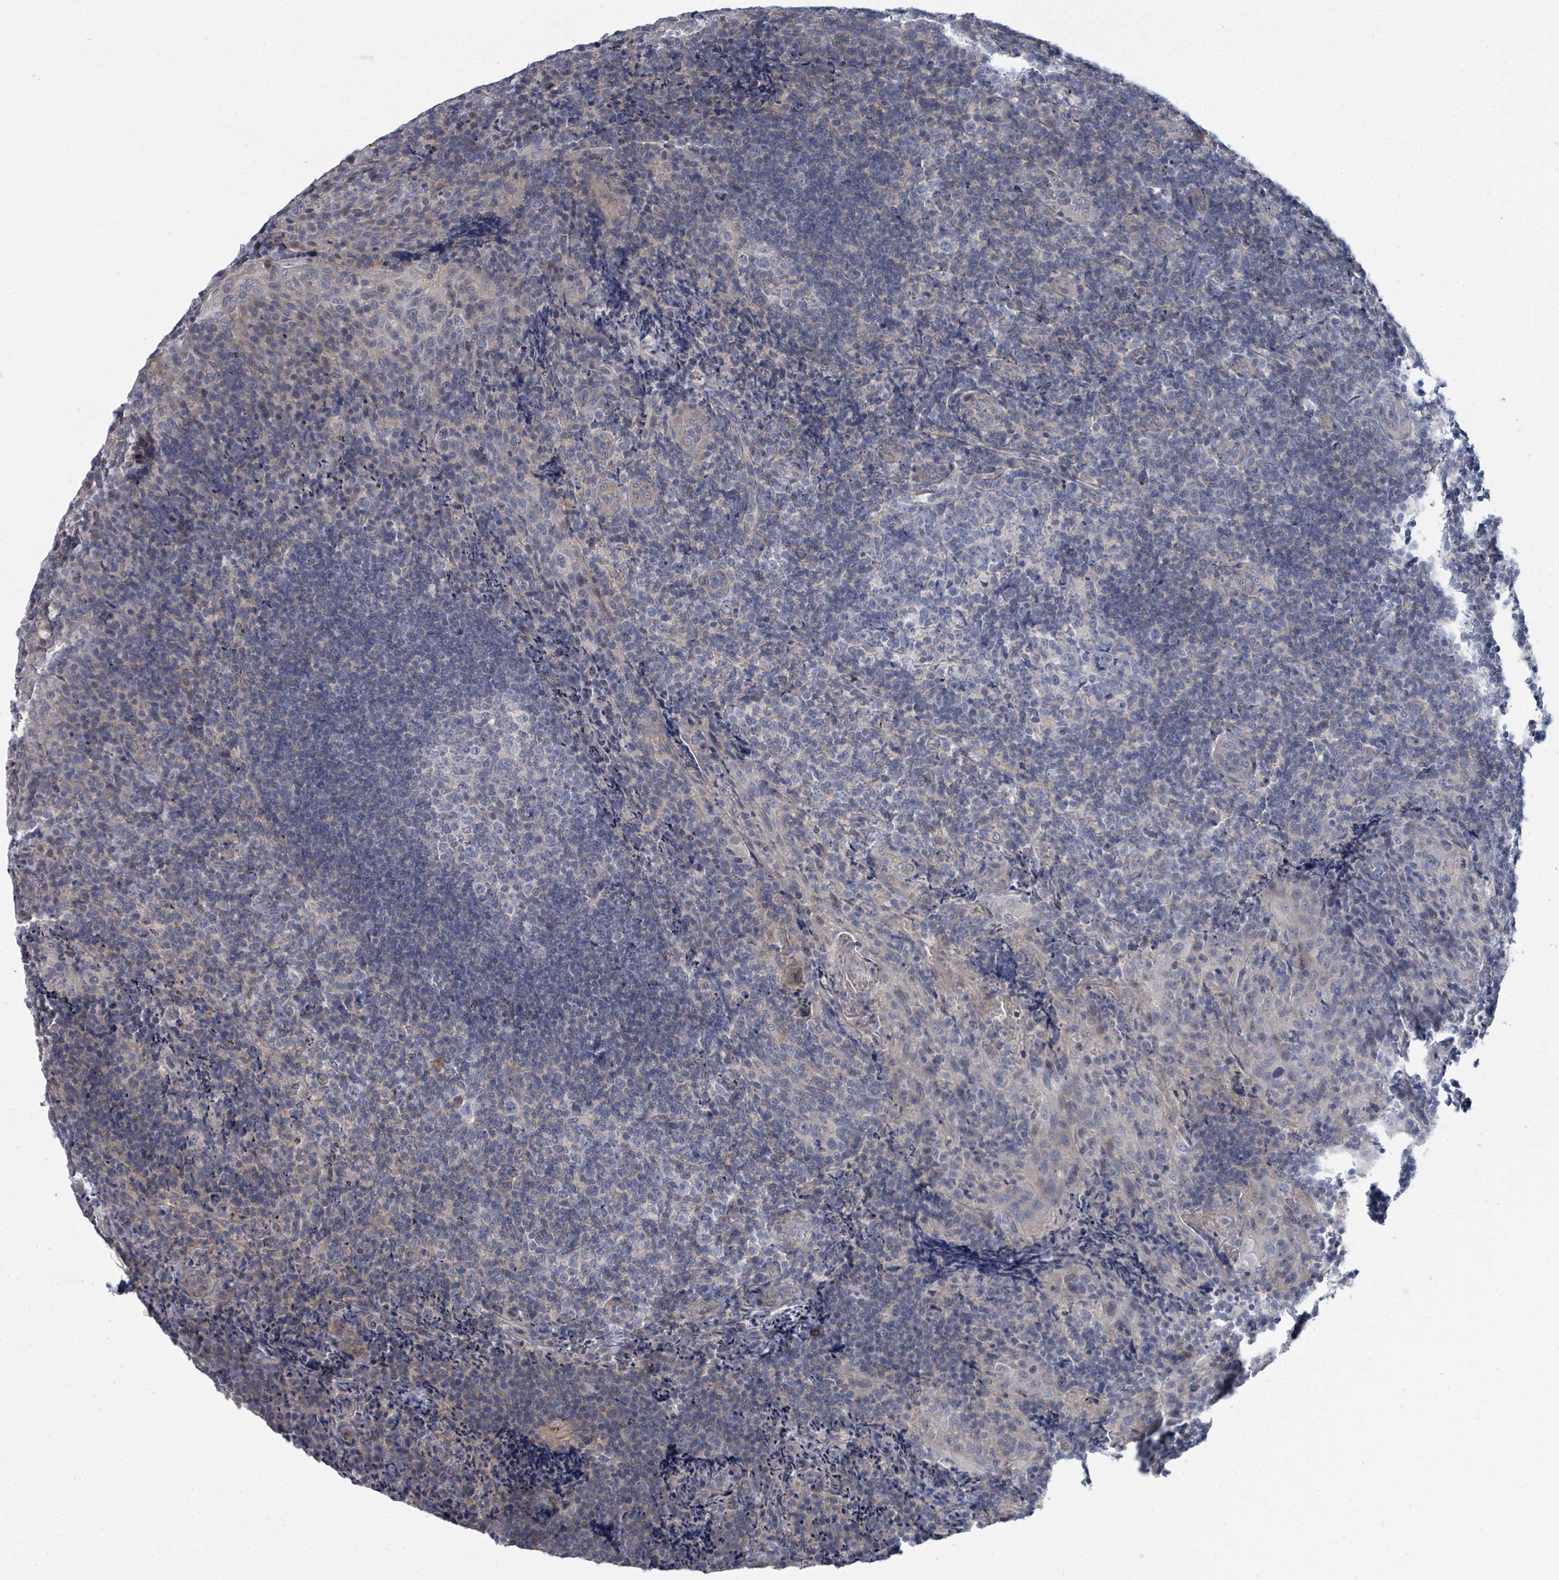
{"staining": {"intensity": "negative", "quantity": "none", "location": "none"}, "tissue": "tonsil", "cell_type": "Germinal center cells", "image_type": "normal", "snomed": [{"axis": "morphology", "description": "Normal tissue, NOS"}, {"axis": "topography", "description": "Tonsil"}], "caption": "Immunohistochemistry photomicrograph of benign tonsil: tonsil stained with DAB displays no significant protein expression in germinal center cells. (DAB immunohistochemistry (IHC) with hematoxylin counter stain).", "gene": "SLC25A45", "patient": {"sex": "male", "age": 17}}